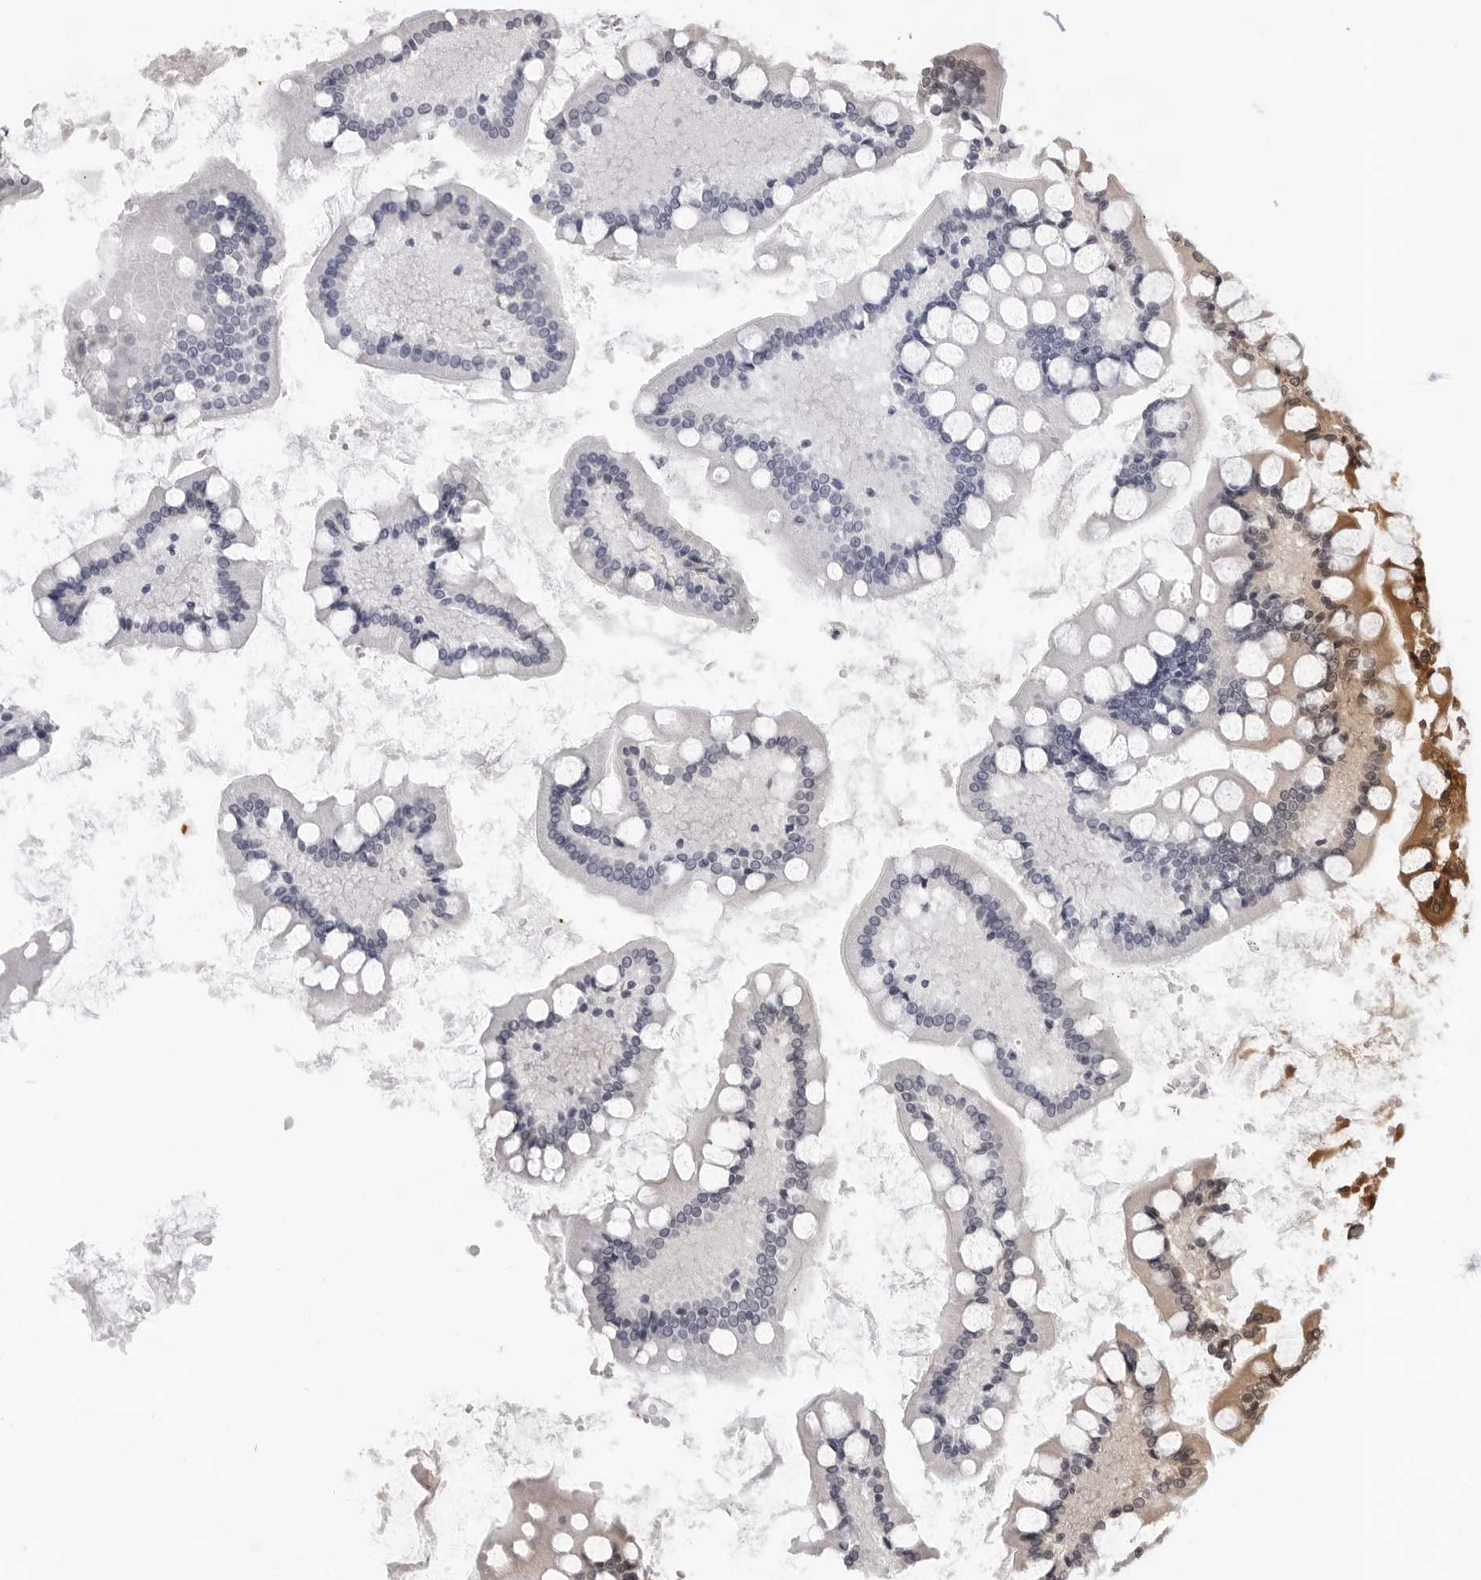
{"staining": {"intensity": "moderate", "quantity": "<25%", "location": "cytoplasmic/membranous"}, "tissue": "small intestine", "cell_type": "Glandular cells", "image_type": "normal", "snomed": [{"axis": "morphology", "description": "Normal tissue, NOS"}, {"axis": "topography", "description": "Small intestine"}], "caption": "A micrograph showing moderate cytoplasmic/membranous positivity in about <25% of glandular cells in unremarkable small intestine, as visualized by brown immunohistochemical staining.", "gene": "USP1", "patient": {"sex": "male", "age": 41}}